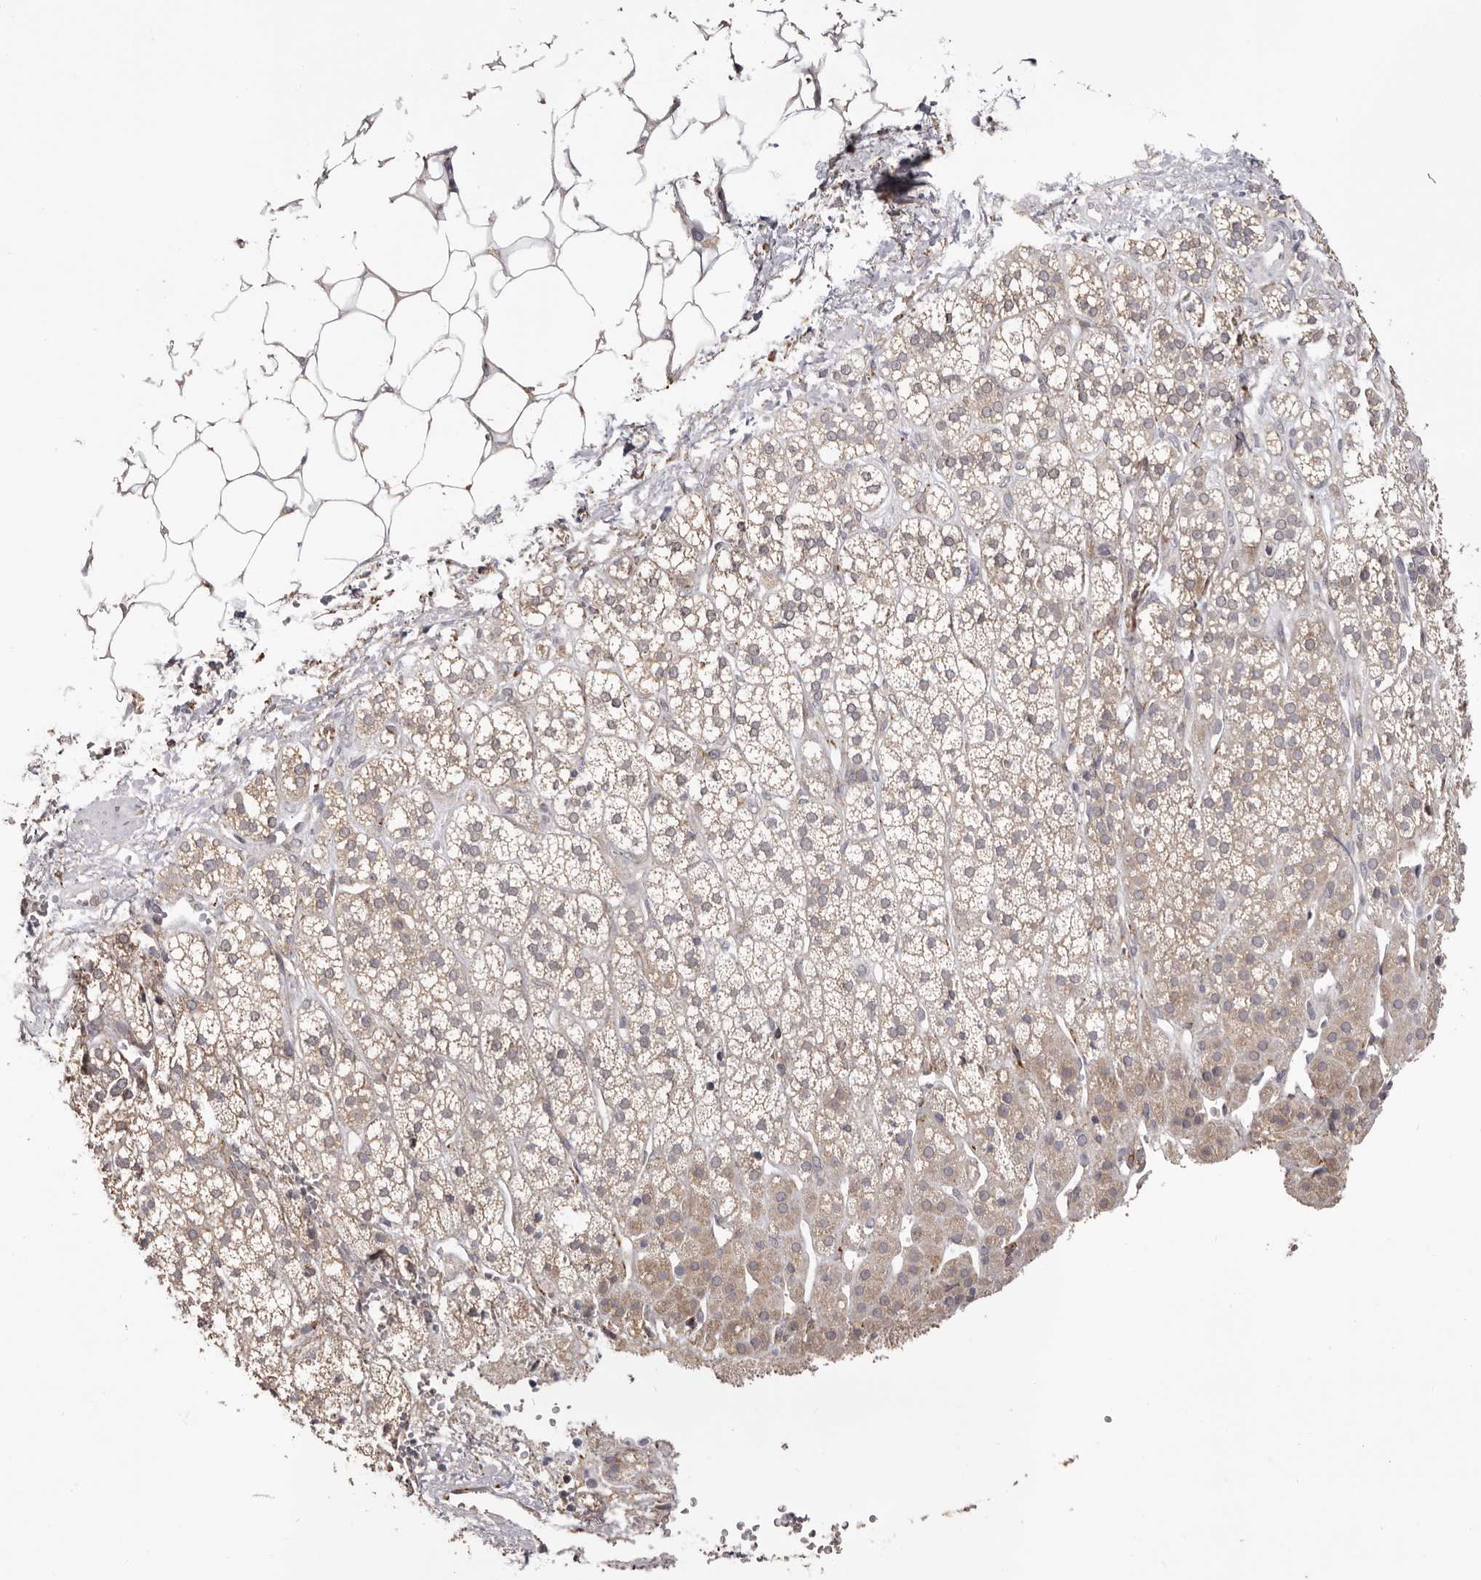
{"staining": {"intensity": "weak", "quantity": ">75%", "location": "cytoplasmic/membranous"}, "tissue": "adrenal gland", "cell_type": "Glandular cells", "image_type": "normal", "snomed": [{"axis": "morphology", "description": "Normal tissue, NOS"}, {"axis": "topography", "description": "Adrenal gland"}], "caption": "A micrograph of adrenal gland stained for a protein displays weak cytoplasmic/membranous brown staining in glandular cells. (brown staining indicates protein expression, while blue staining denotes nuclei).", "gene": "PIGX", "patient": {"sex": "male", "age": 56}}